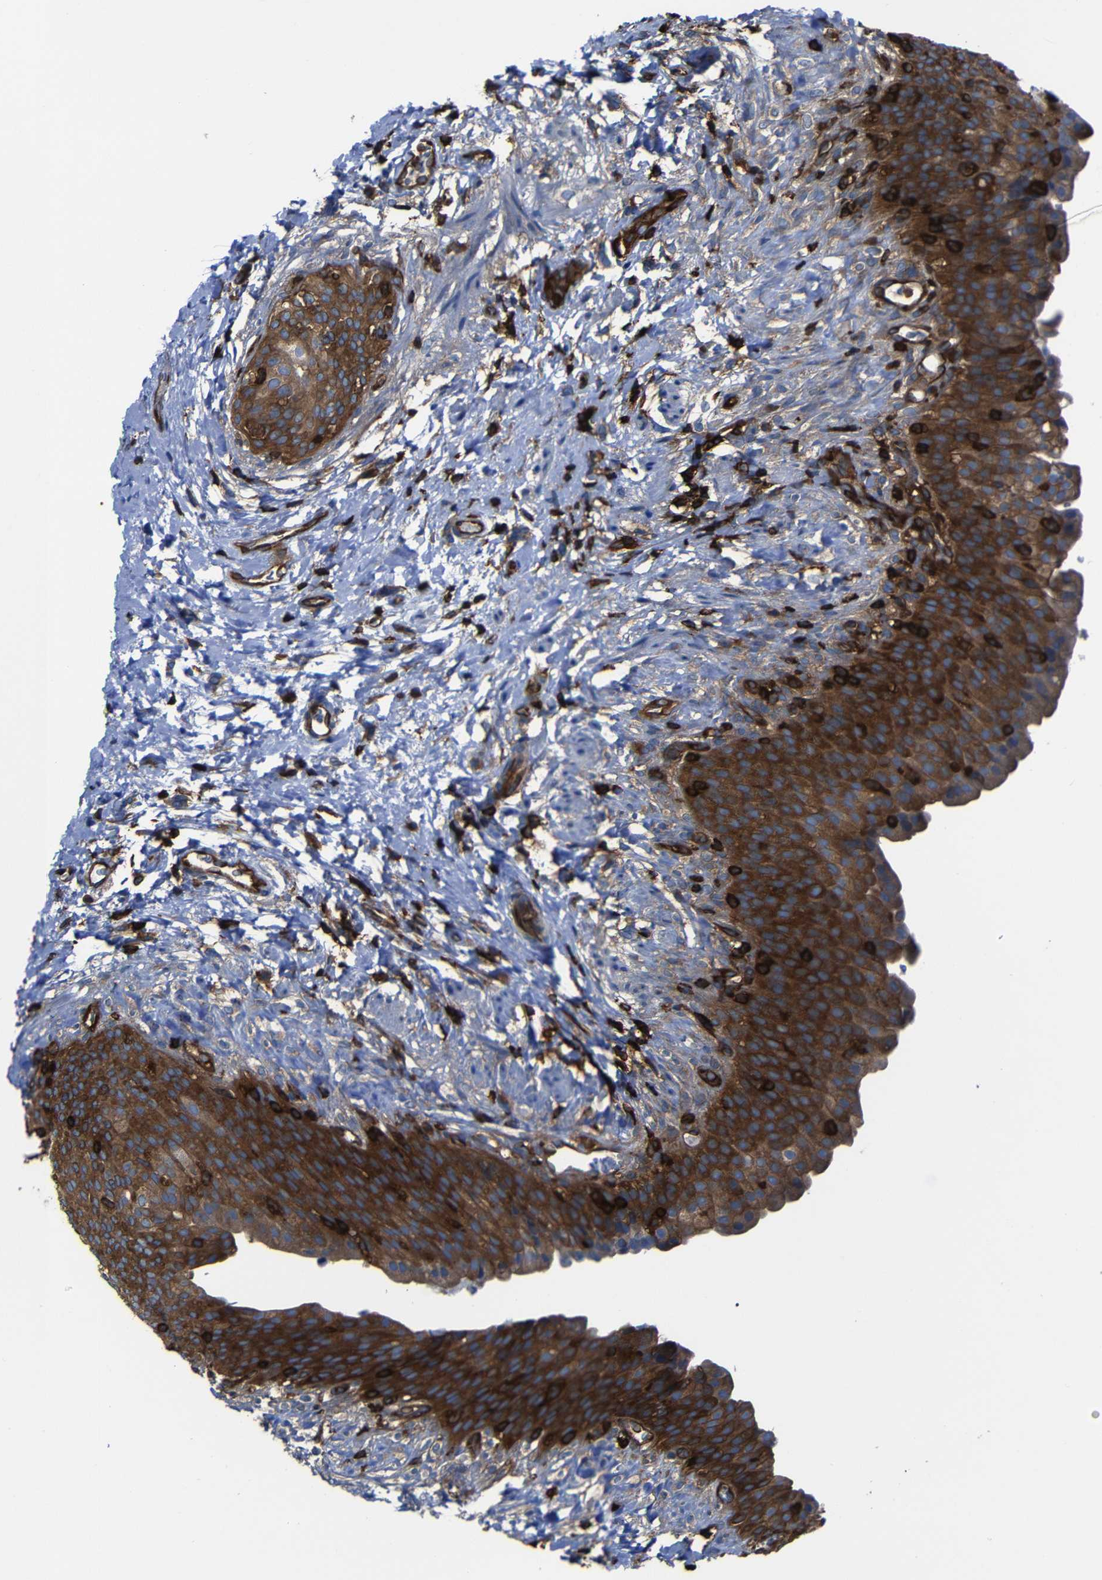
{"staining": {"intensity": "strong", "quantity": "25%-75%", "location": "cytoplasmic/membranous"}, "tissue": "urinary bladder", "cell_type": "Urothelial cells", "image_type": "normal", "snomed": [{"axis": "morphology", "description": "Normal tissue, NOS"}, {"axis": "topography", "description": "Urinary bladder"}], "caption": "Urinary bladder stained with DAB immunohistochemistry (IHC) shows high levels of strong cytoplasmic/membranous expression in about 25%-75% of urothelial cells.", "gene": "ARHGEF1", "patient": {"sex": "female", "age": 79}}